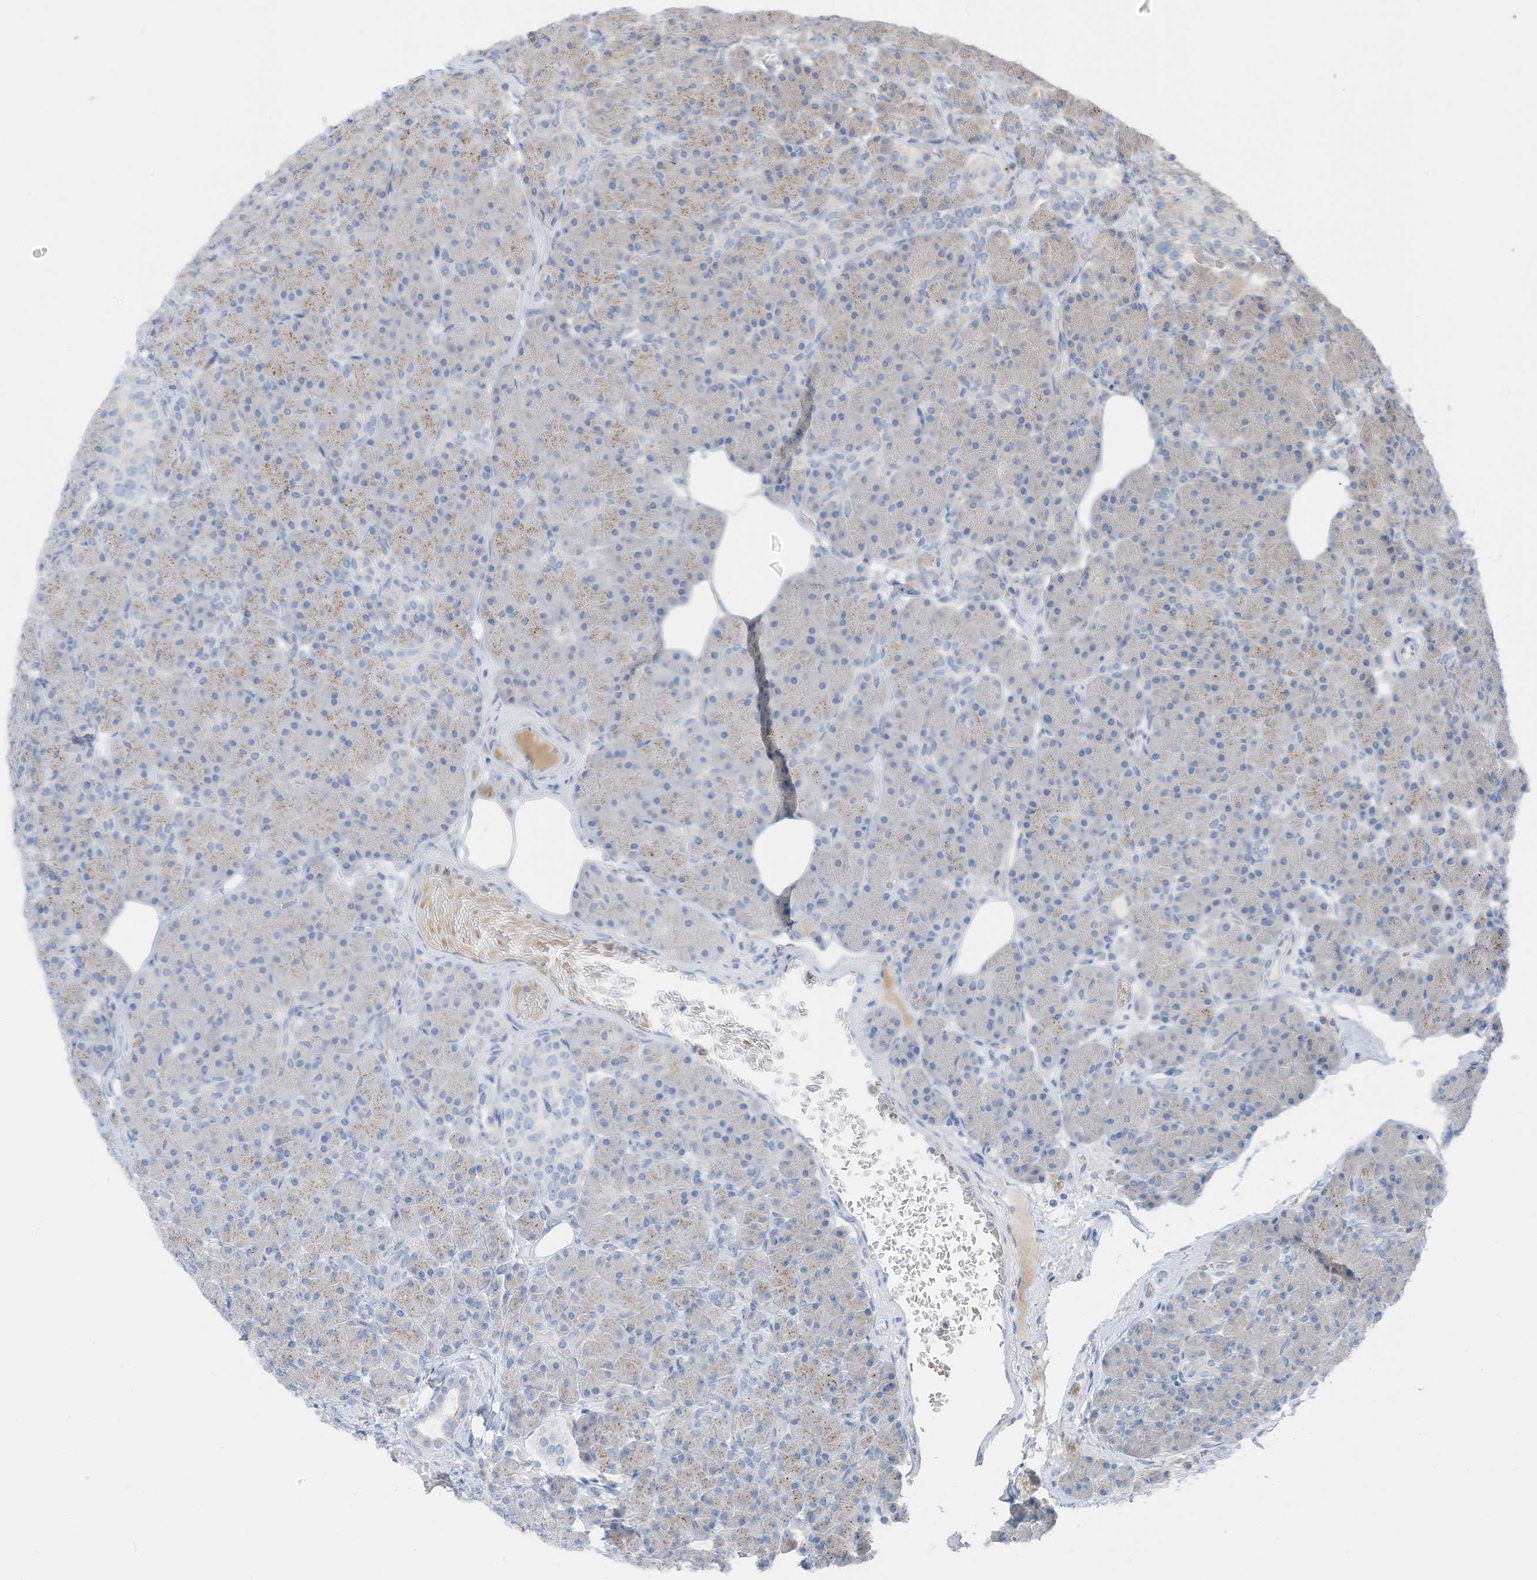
{"staining": {"intensity": "moderate", "quantity": "<25%", "location": "cytoplasmic/membranous"}, "tissue": "pancreas", "cell_type": "Exocrine glandular cells", "image_type": "normal", "snomed": [{"axis": "morphology", "description": "Normal tissue, NOS"}, {"axis": "topography", "description": "Pancreas"}], "caption": "Pancreas stained for a protein (brown) demonstrates moderate cytoplasmic/membranous positive expression in about <25% of exocrine glandular cells.", "gene": "CHMP2B", "patient": {"sex": "female", "age": 43}}